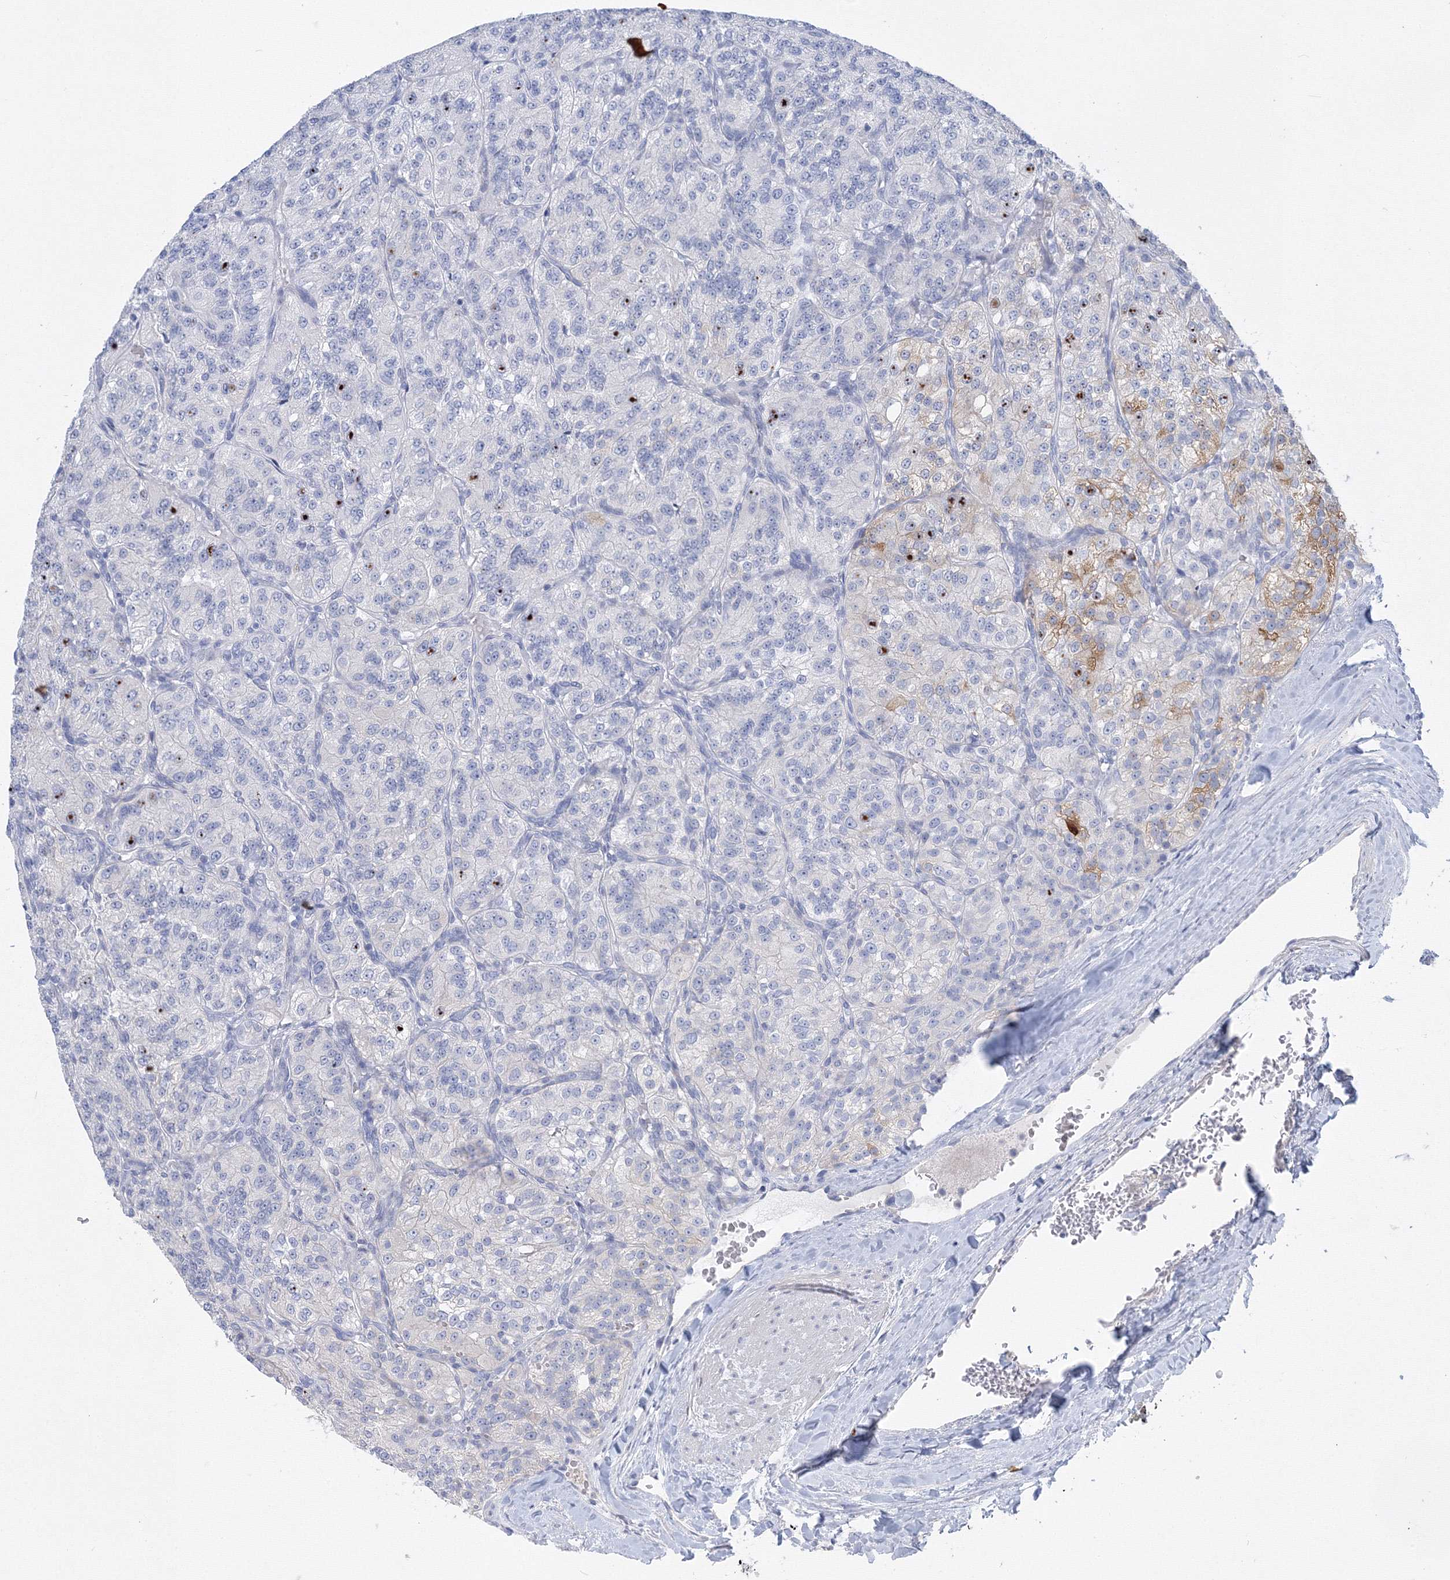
{"staining": {"intensity": "negative", "quantity": "none", "location": "none"}, "tissue": "renal cancer", "cell_type": "Tumor cells", "image_type": "cancer", "snomed": [{"axis": "morphology", "description": "Adenocarcinoma, NOS"}, {"axis": "topography", "description": "Kidney"}], "caption": "The photomicrograph exhibits no staining of tumor cells in adenocarcinoma (renal).", "gene": "AASDH", "patient": {"sex": "female", "age": 63}}